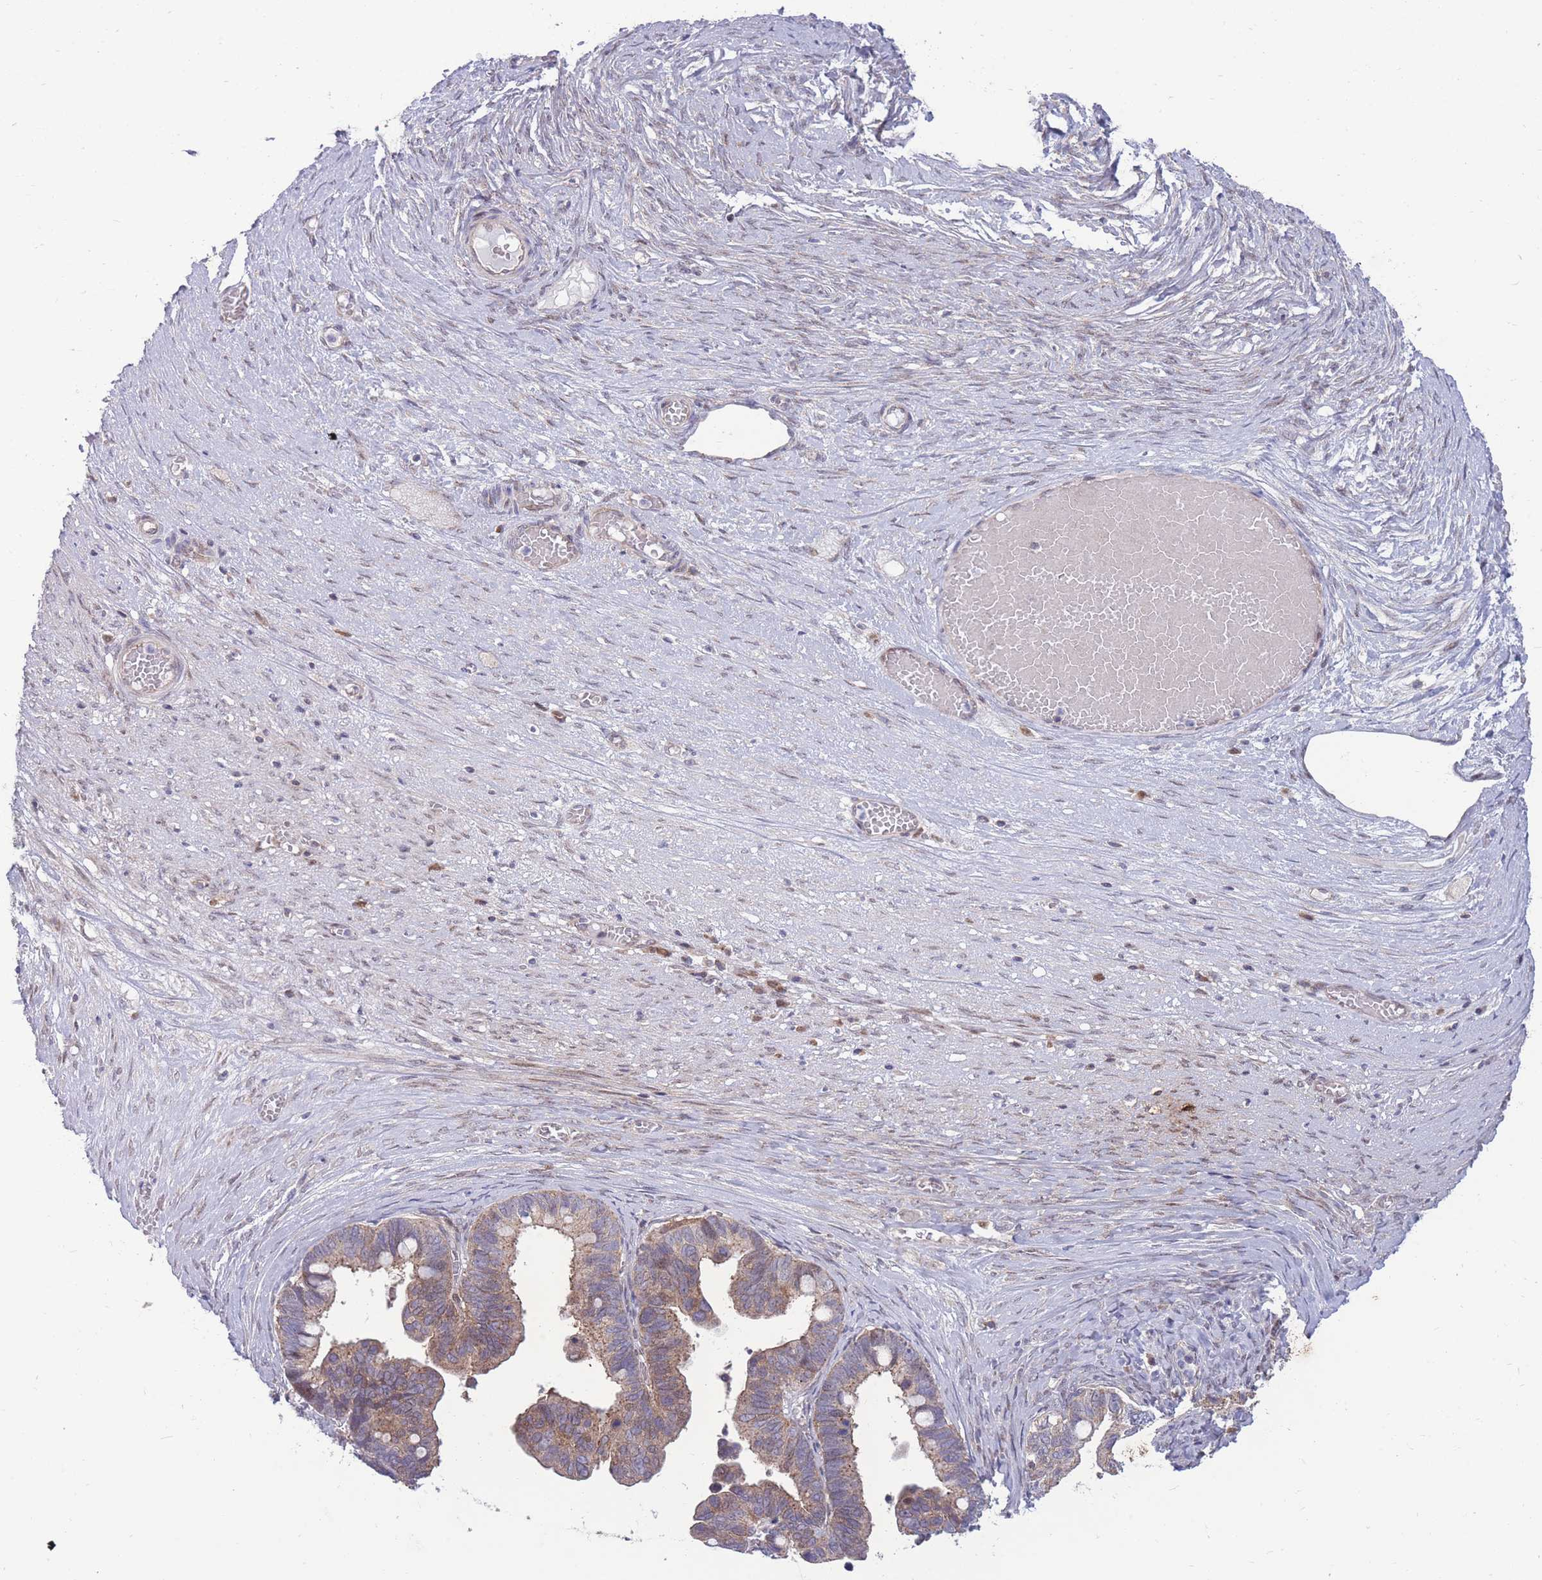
{"staining": {"intensity": "moderate", "quantity": ">75%", "location": "cytoplasmic/membranous"}, "tissue": "ovarian cancer", "cell_type": "Tumor cells", "image_type": "cancer", "snomed": [{"axis": "morphology", "description": "Cystadenocarcinoma, serous, NOS"}, {"axis": "topography", "description": "Ovary"}], "caption": "Immunohistochemistry (IHC) micrograph of neoplastic tissue: ovarian serous cystadenocarcinoma stained using immunohistochemistry exhibits medium levels of moderate protein expression localized specifically in the cytoplasmic/membranous of tumor cells, appearing as a cytoplasmic/membranous brown color.", "gene": "RIC8A", "patient": {"sex": "female", "age": 56}}